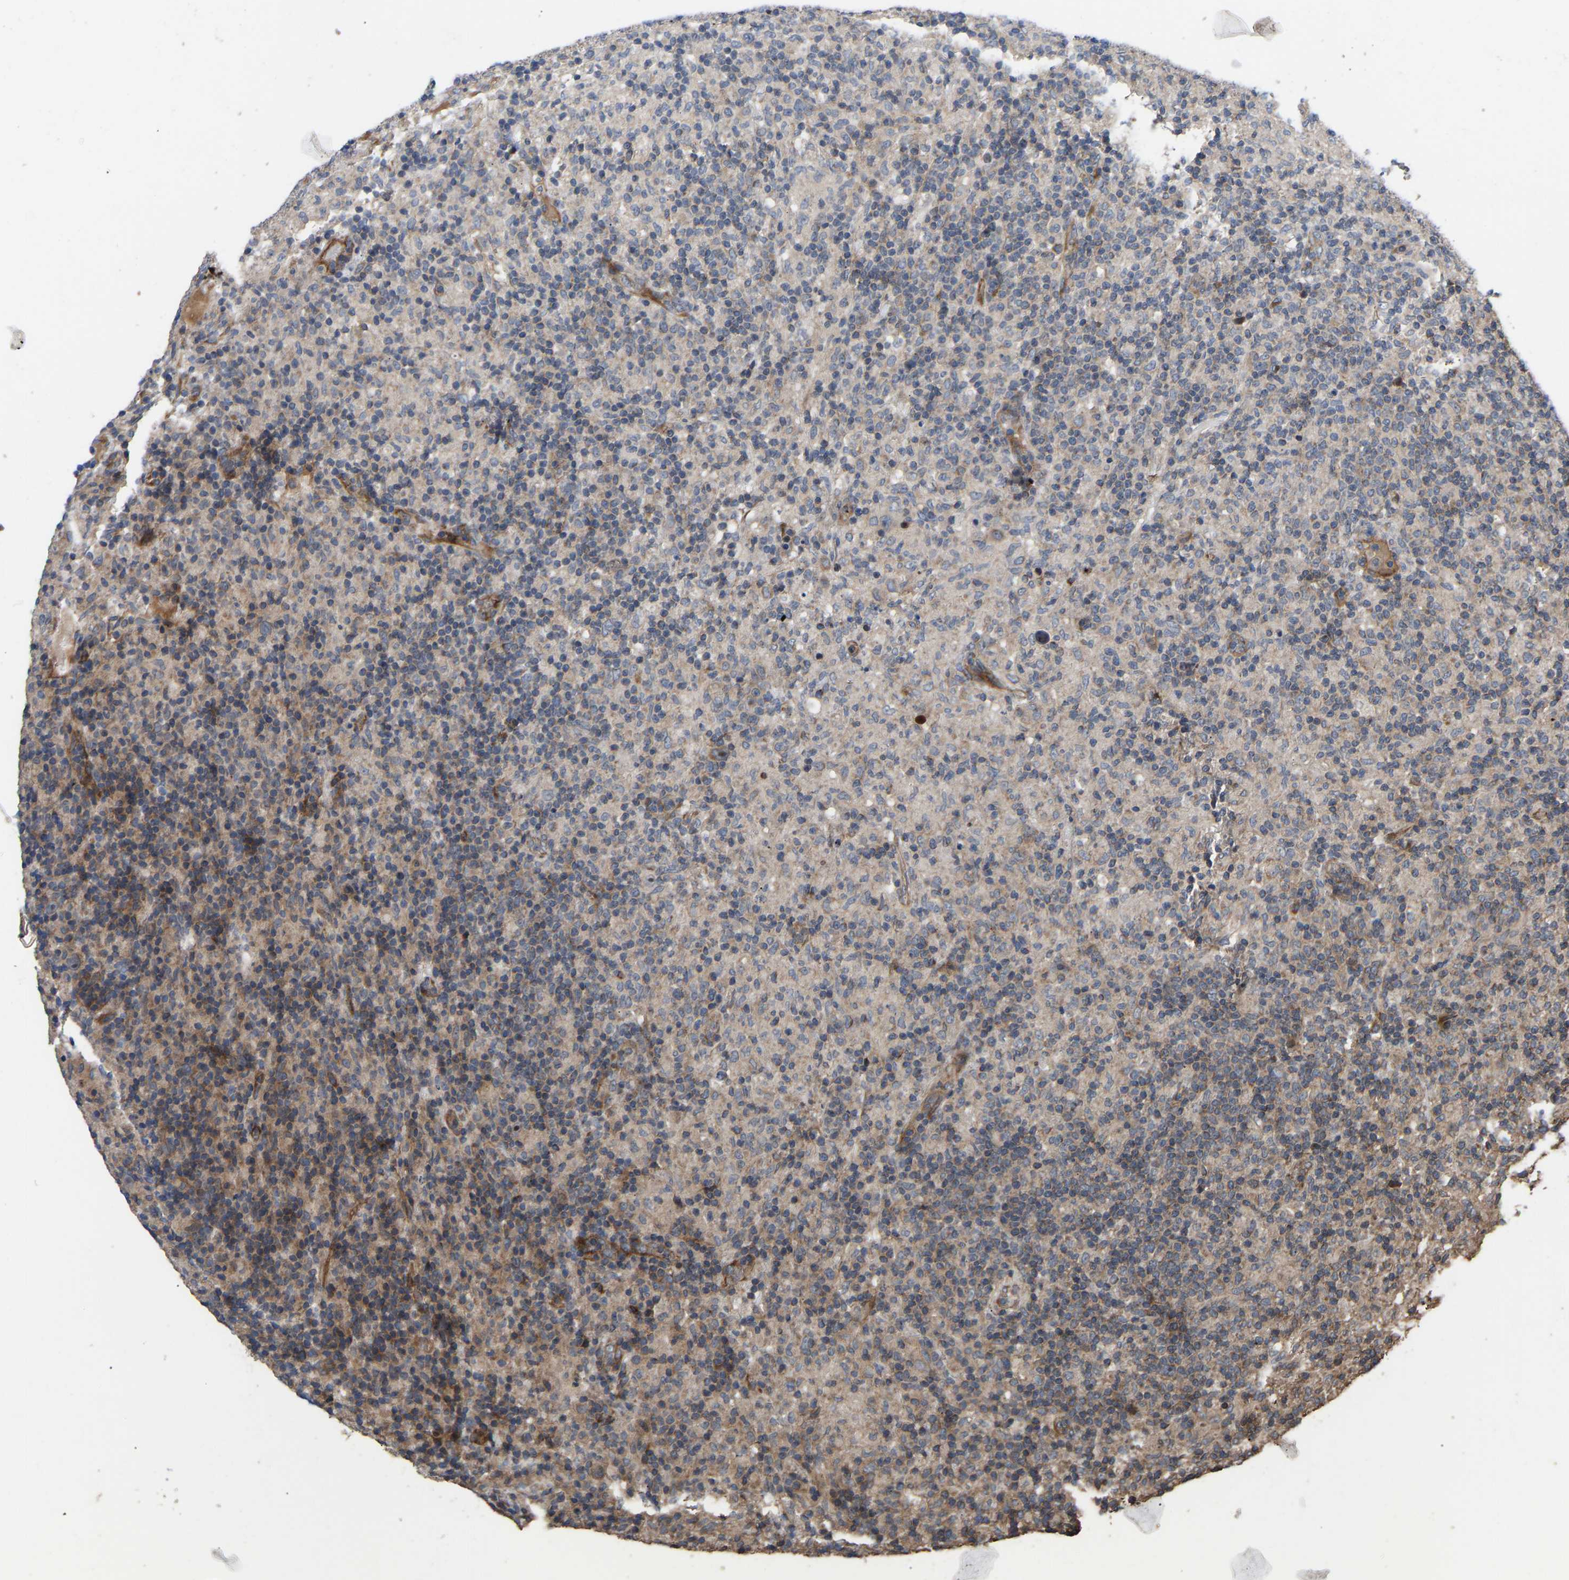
{"staining": {"intensity": "negative", "quantity": "none", "location": "none"}, "tissue": "lymphoma", "cell_type": "Tumor cells", "image_type": "cancer", "snomed": [{"axis": "morphology", "description": "Hodgkin's disease, NOS"}, {"axis": "topography", "description": "Lymph node"}], "caption": "An immunohistochemistry (IHC) photomicrograph of lymphoma is shown. There is no staining in tumor cells of lymphoma.", "gene": "STAU1", "patient": {"sex": "male", "age": 70}}